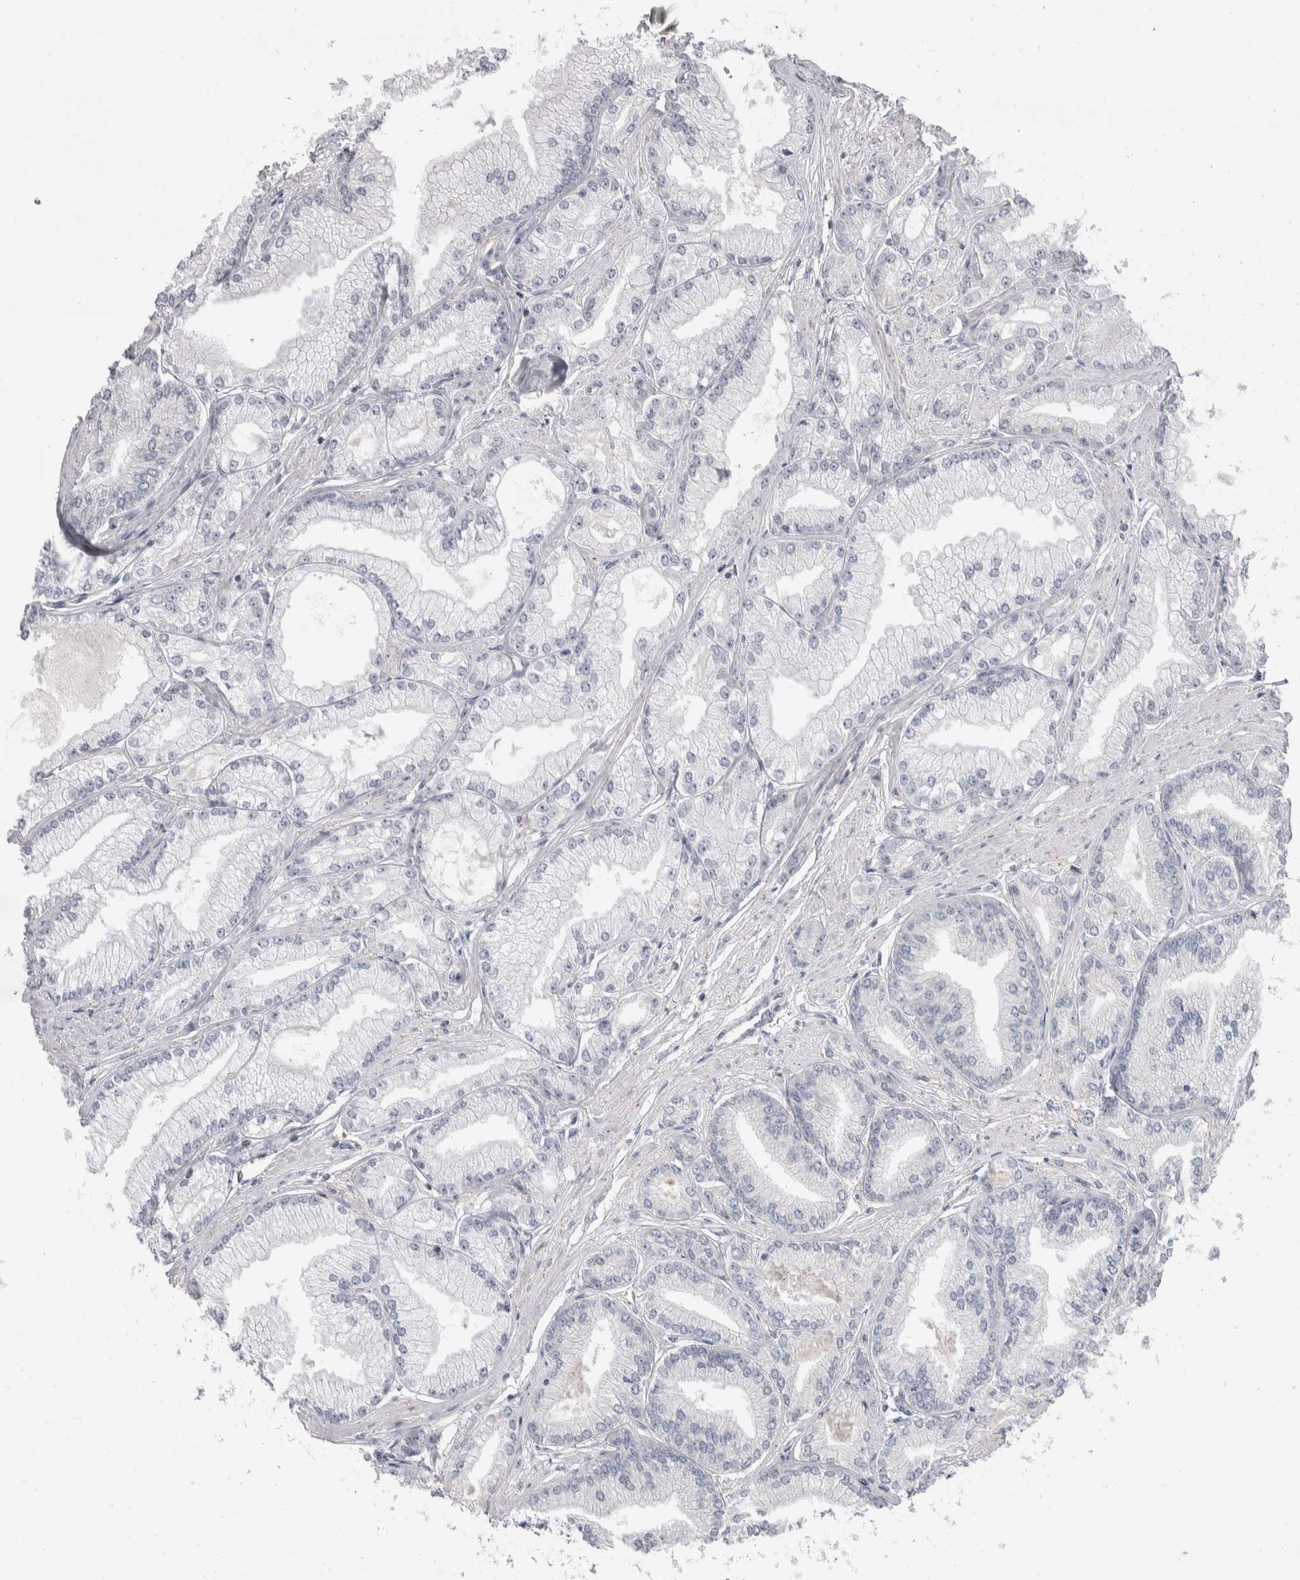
{"staining": {"intensity": "negative", "quantity": "none", "location": "none"}, "tissue": "prostate cancer", "cell_type": "Tumor cells", "image_type": "cancer", "snomed": [{"axis": "morphology", "description": "Adenocarcinoma, Low grade"}, {"axis": "topography", "description": "Prostate"}], "caption": "There is no significant positivity in tumor cells of prostate adenocarcinoma (low-grade).", "gene": "CEP295NL", "patient": {"sex": "male", "age": 52}}